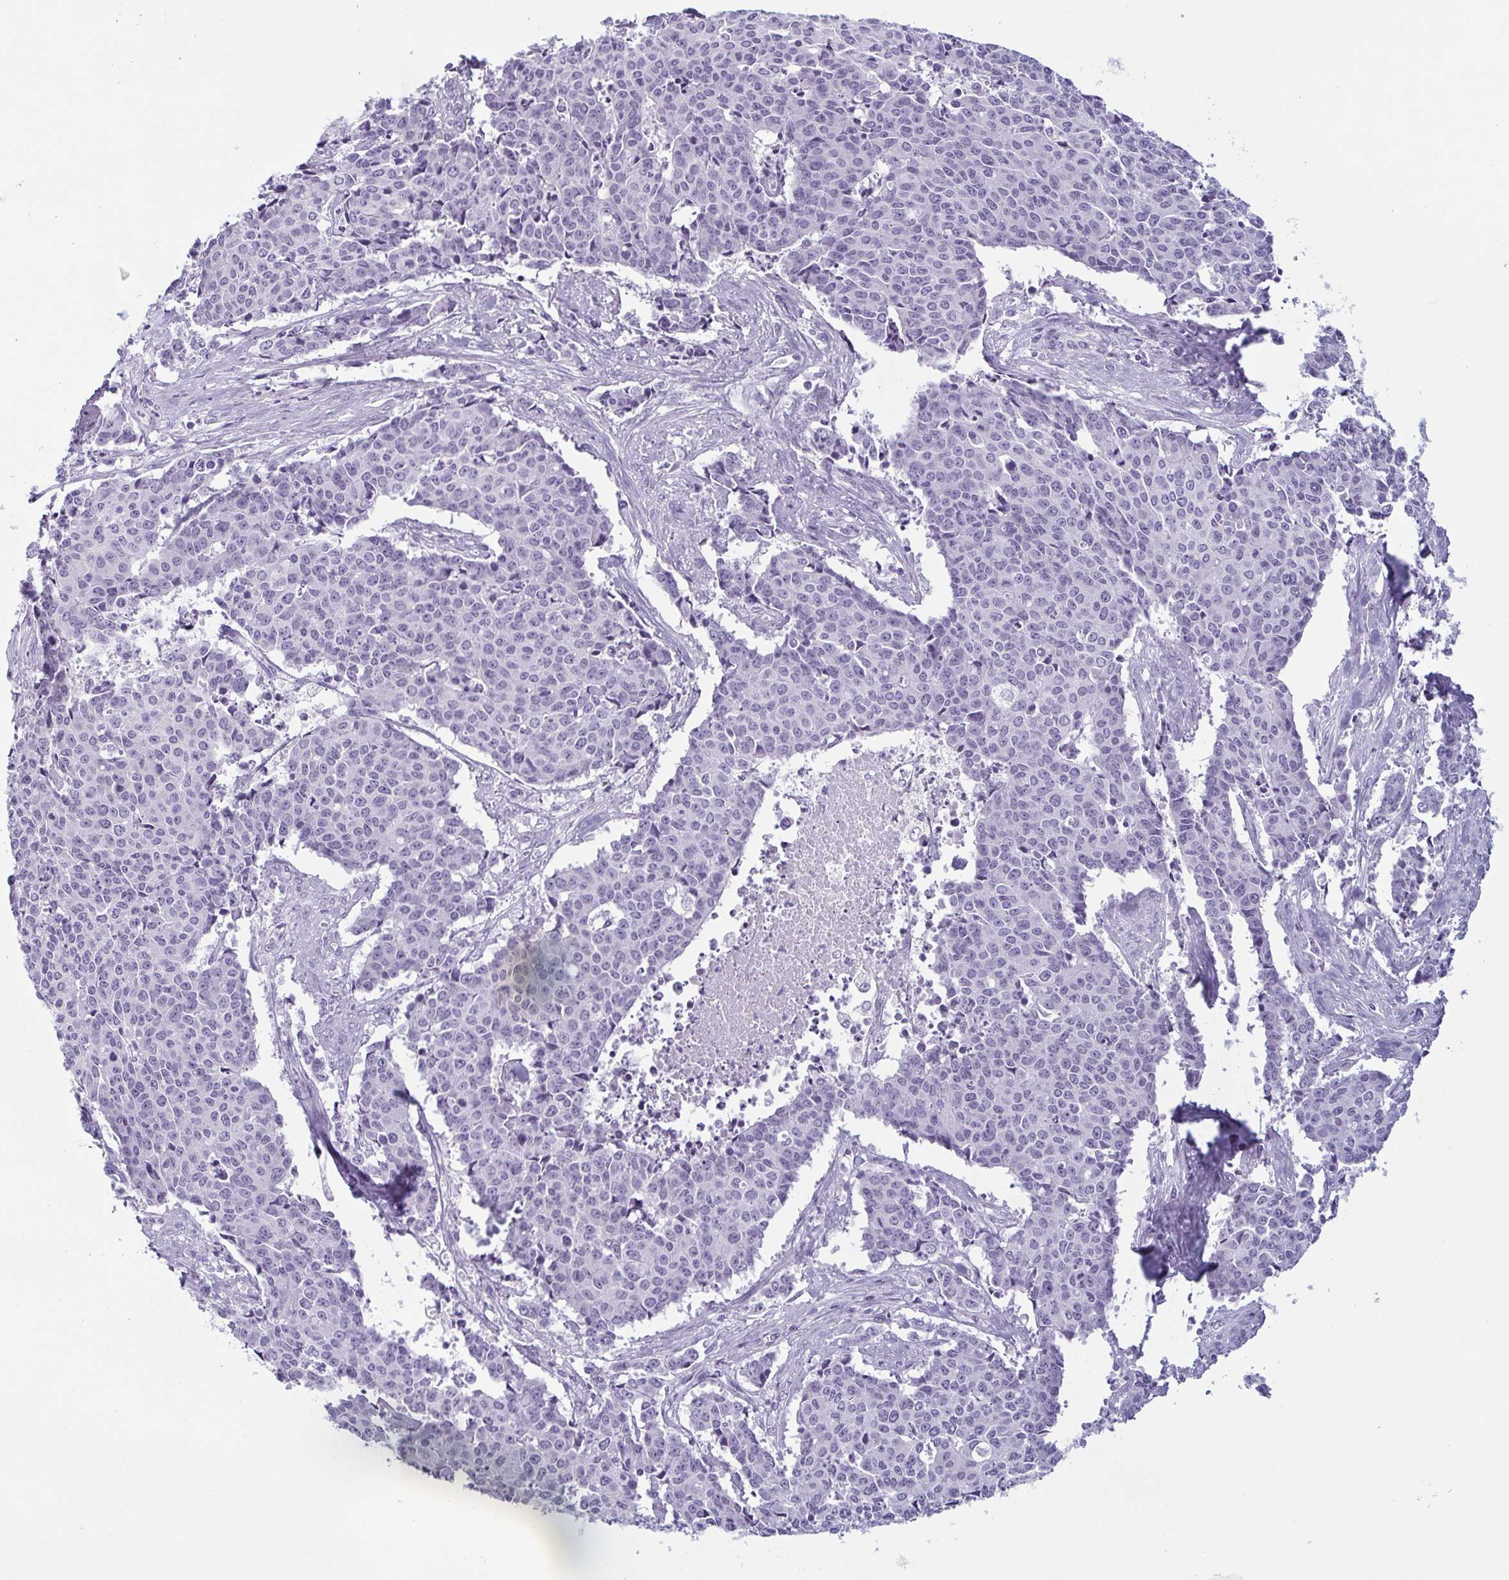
{"staining": {"intensity": "negative", "quantity": "none", "location": "none"}, "tissue": "cervical cancer", "cell_type": "Tumor cells", "image_type": "cancer", "snomed": [{"axis": "morphology", "description": "Squamous cell carcinoma, NOS"}, {"axis": "topography", "description": "Cervix"}], "caption": "High magnification brightfield microscopy of cervical cancer (squamous cell carcinoma) stained with DAB (3,3'-diaminobenzidine) (brown) and counterstained with hematoxylin (blue): tumor cells show no significant staining.", "gene": "KRT78", "patient": {"sex": "female", "age": 28}}